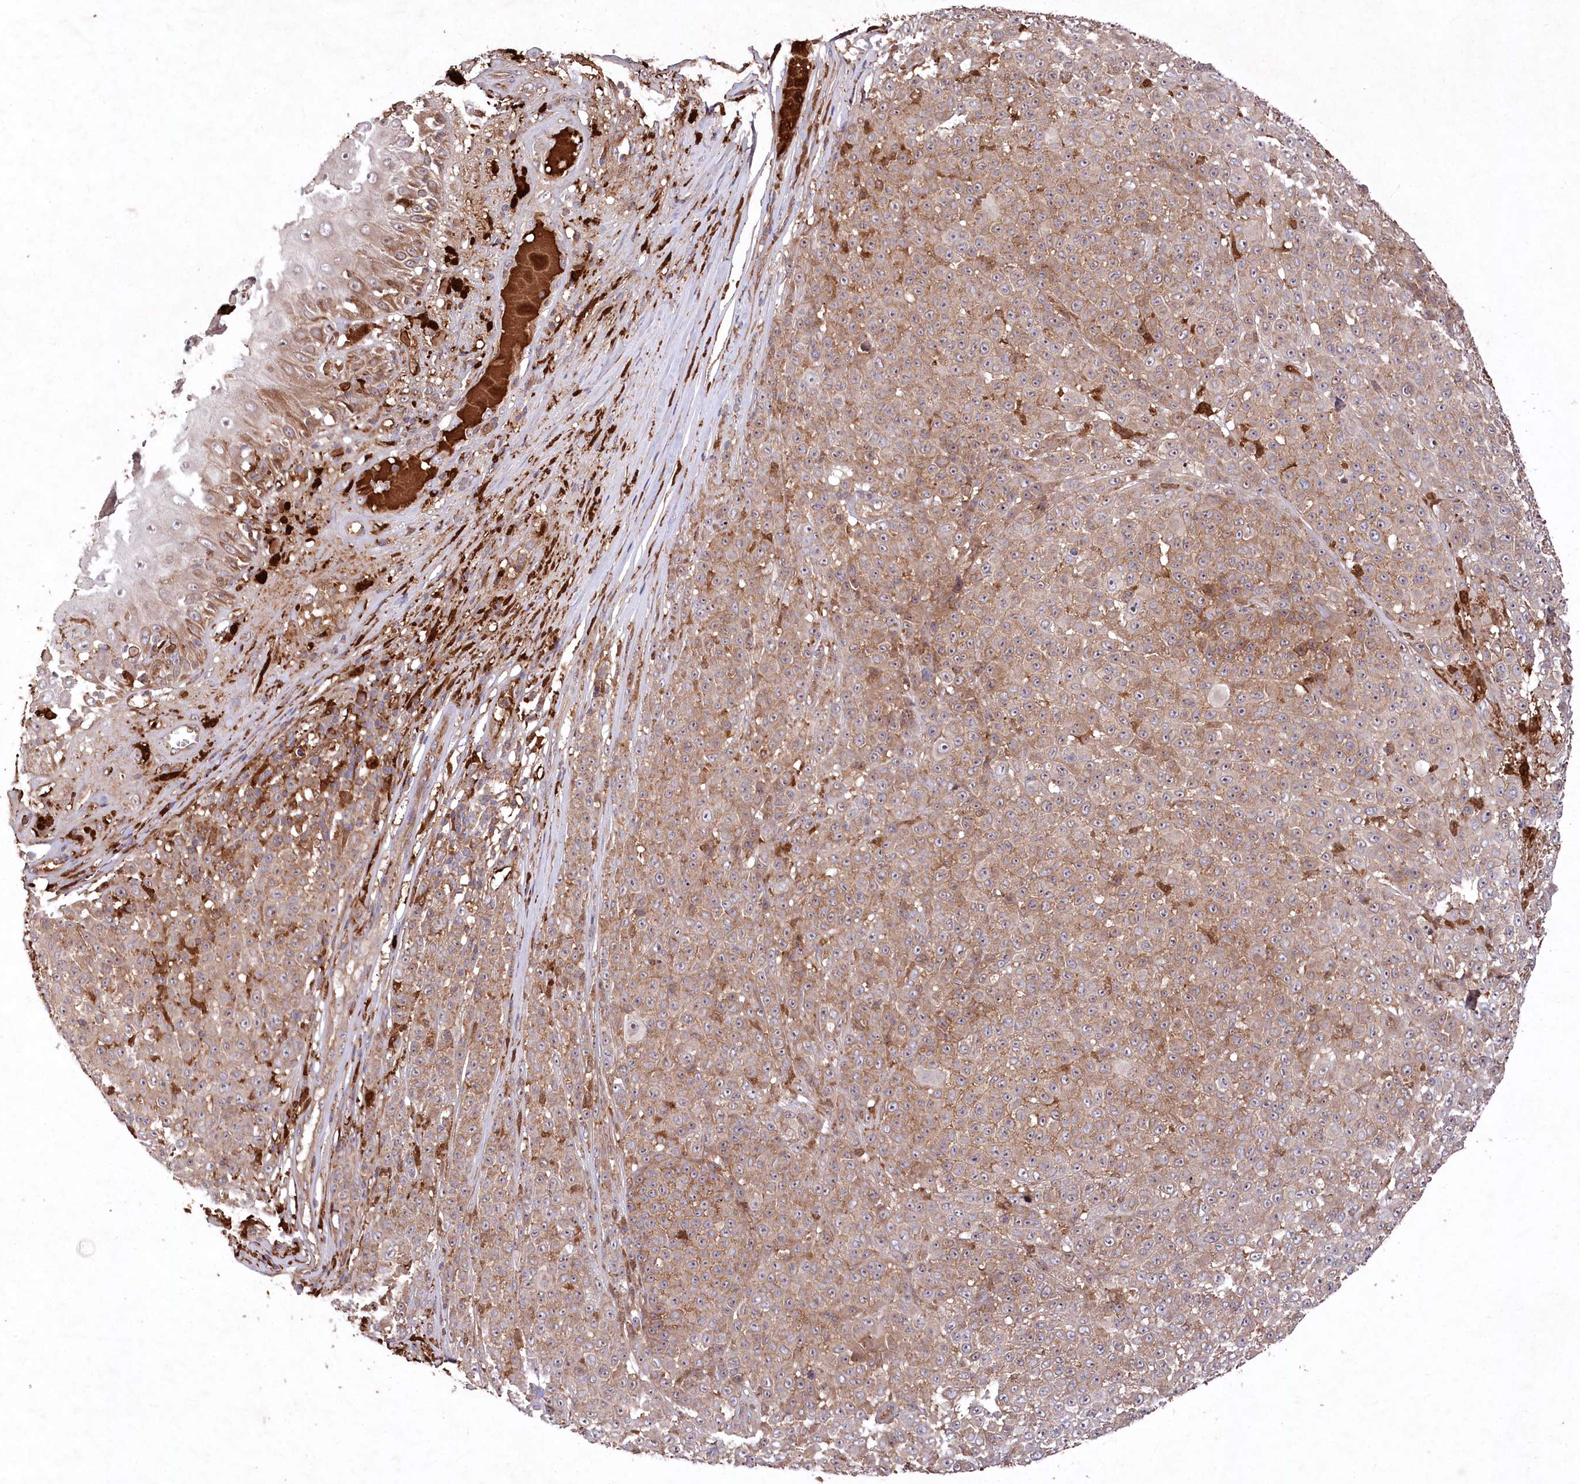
{"staining": {"intensity": "moderate", "quantity": ">75%", "location": "cytoplasmic/membranous"}, "tissue": "melanoma", "cell_type": "Tumor cells", "image_type": "cancer", "snomed": [{"axis": "morphology", "description": "Malignant melanoma, NOS"}, {"axis": "topography", "description": "Skin"}], "caption": "Protein analysis of melanoma tissue reveals moderate cytoplasmic/membranous positivity in about >75% of tumor cells.", "gene": "PPP1R21", "patient": {"sex": "female", "age": 94}}